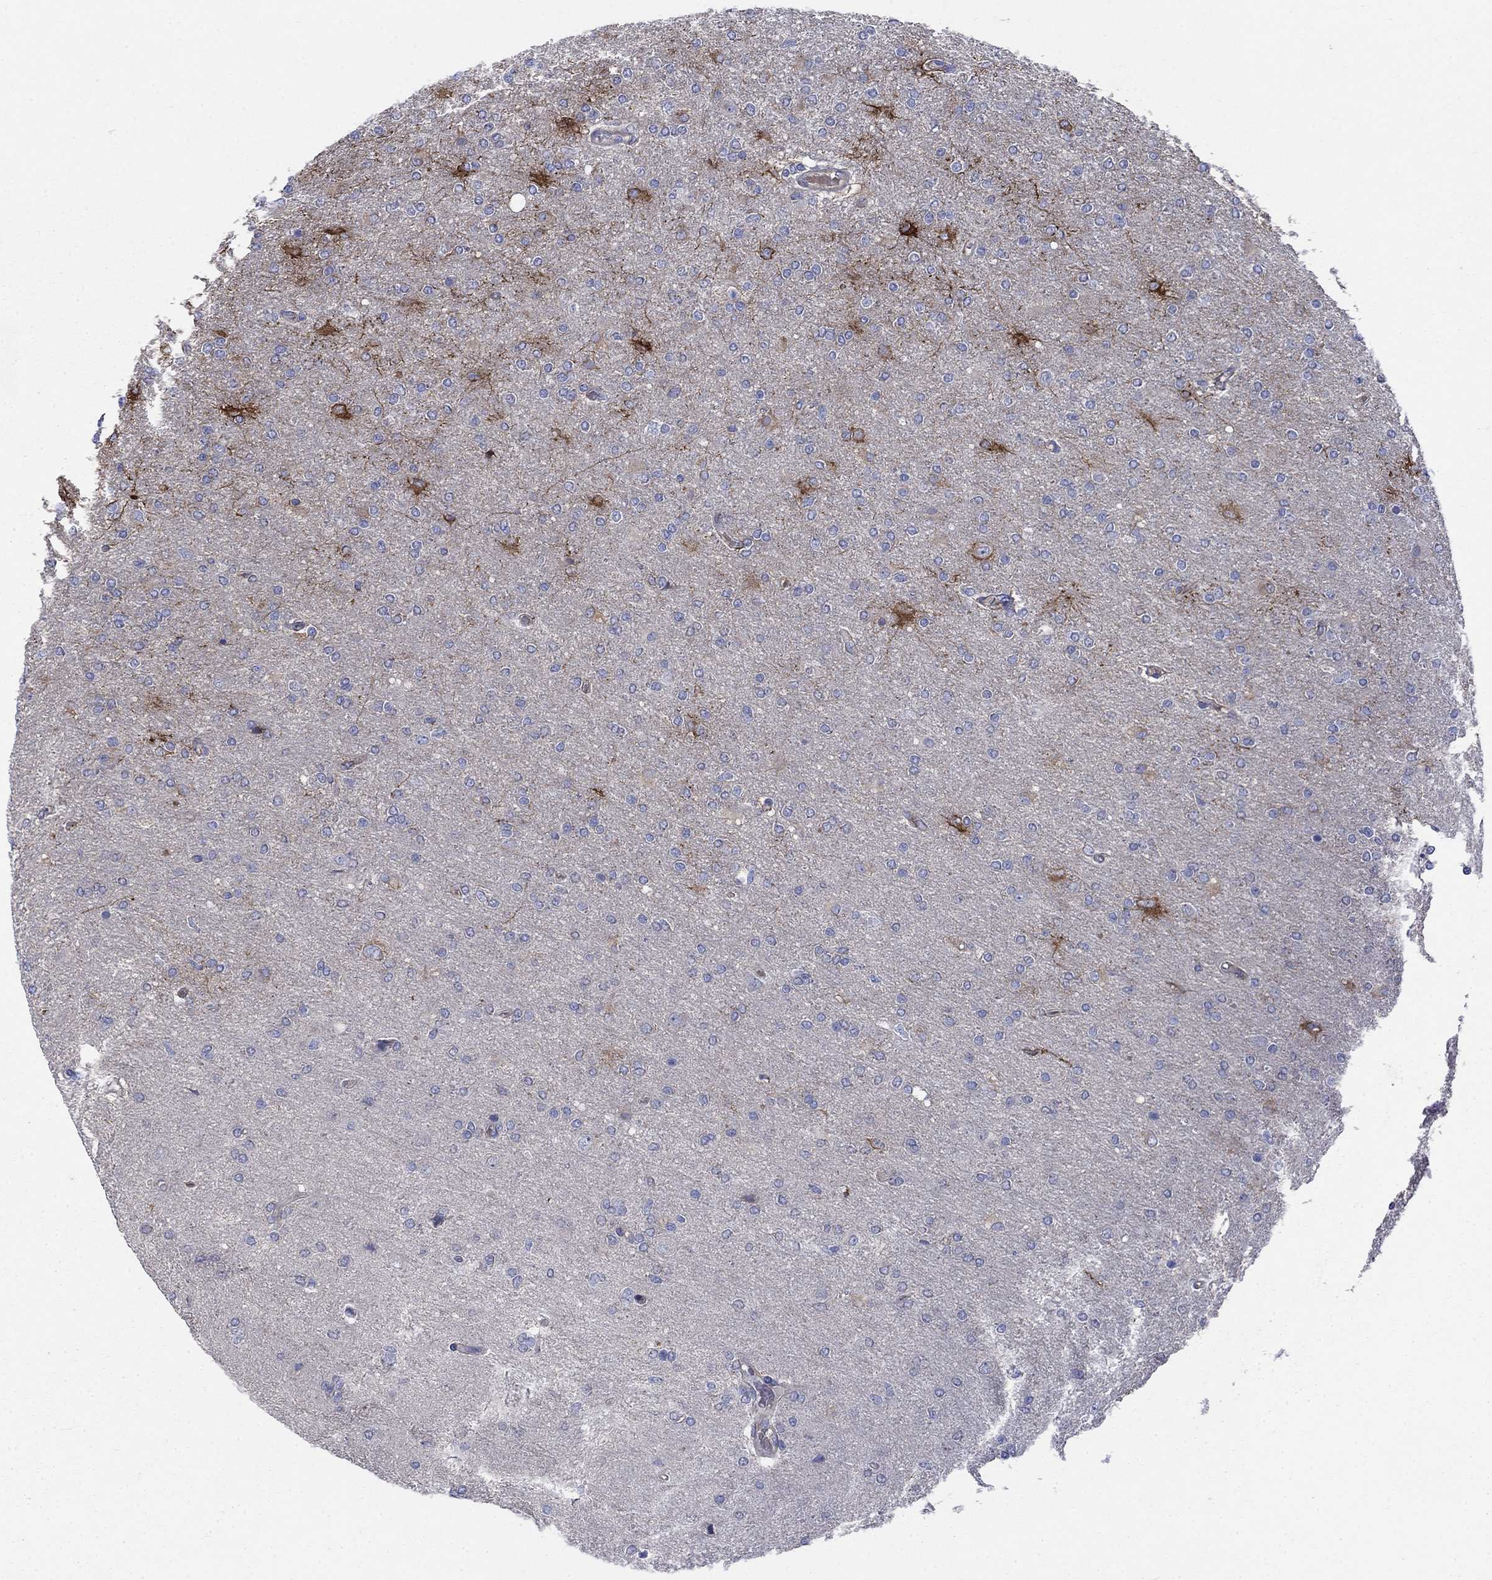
{"staining": {"intensity": "strong", "quantity": "<25%", "location": "cytoplasmic/membranous"}, "tissue": "glioma", "cell_type": "Tumor cells", "image_type": "cancer", "snomed": [{"axis": "morphology", "description": "Glioma, malignant, High grade"}, {"axis": "topography", "description": "Cerebral cortex"}], "caption": "Immunohistochemistry staining of malignant glioma (high-grade), which reveals medium levels of strong cytoplasmic/membranous staining in approximately <25% of tumor cells indicating strong cytoplasmic/membranous protein positivity. The staining was performed using DAB (brown) for protein detection and nuclei were counterstained in hematoxylin (blue).", "gene": "FLNC", "patient": {"sex": "male", "age": 70}}